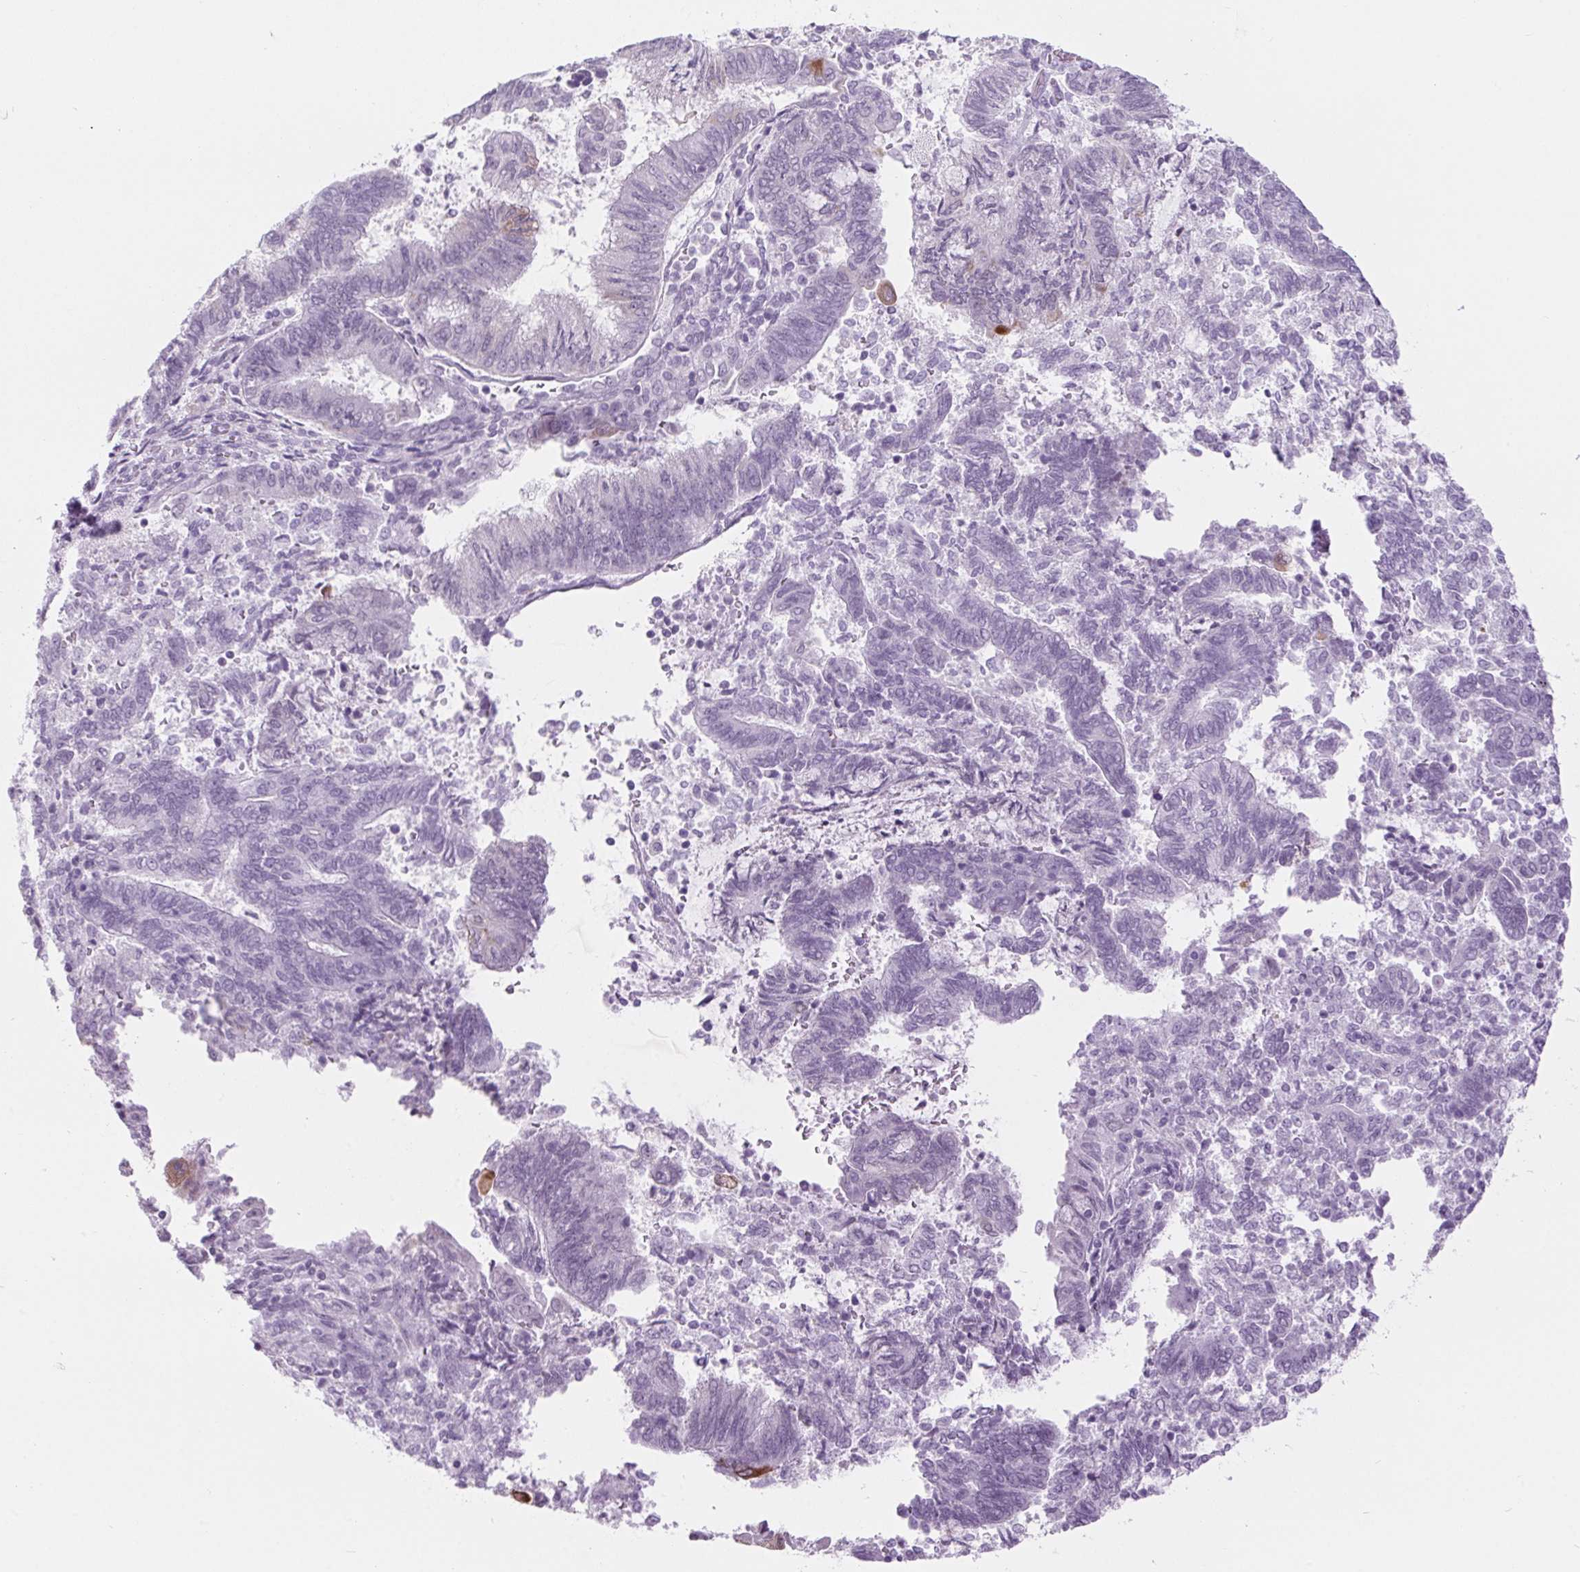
{"staining": {"intensity": "negative", "quantity": "none", "location": "none"}, "tissue": "endometrial cancer", "cell_type": "Tumor cells", "image_type": "cancer", "snomed": [{"axis": "morphology", "description": "Adenocarcinoma, NOS"}, {"axis": "topography", "description": "Endometrium"}], "caption": "This is an IHC photomicrograph of endometrial cancer (adenocarcinoma). There is no staining in tumor cells.", "gene": "BCAS1", "patient": {"sex": "female", "age": 65}}